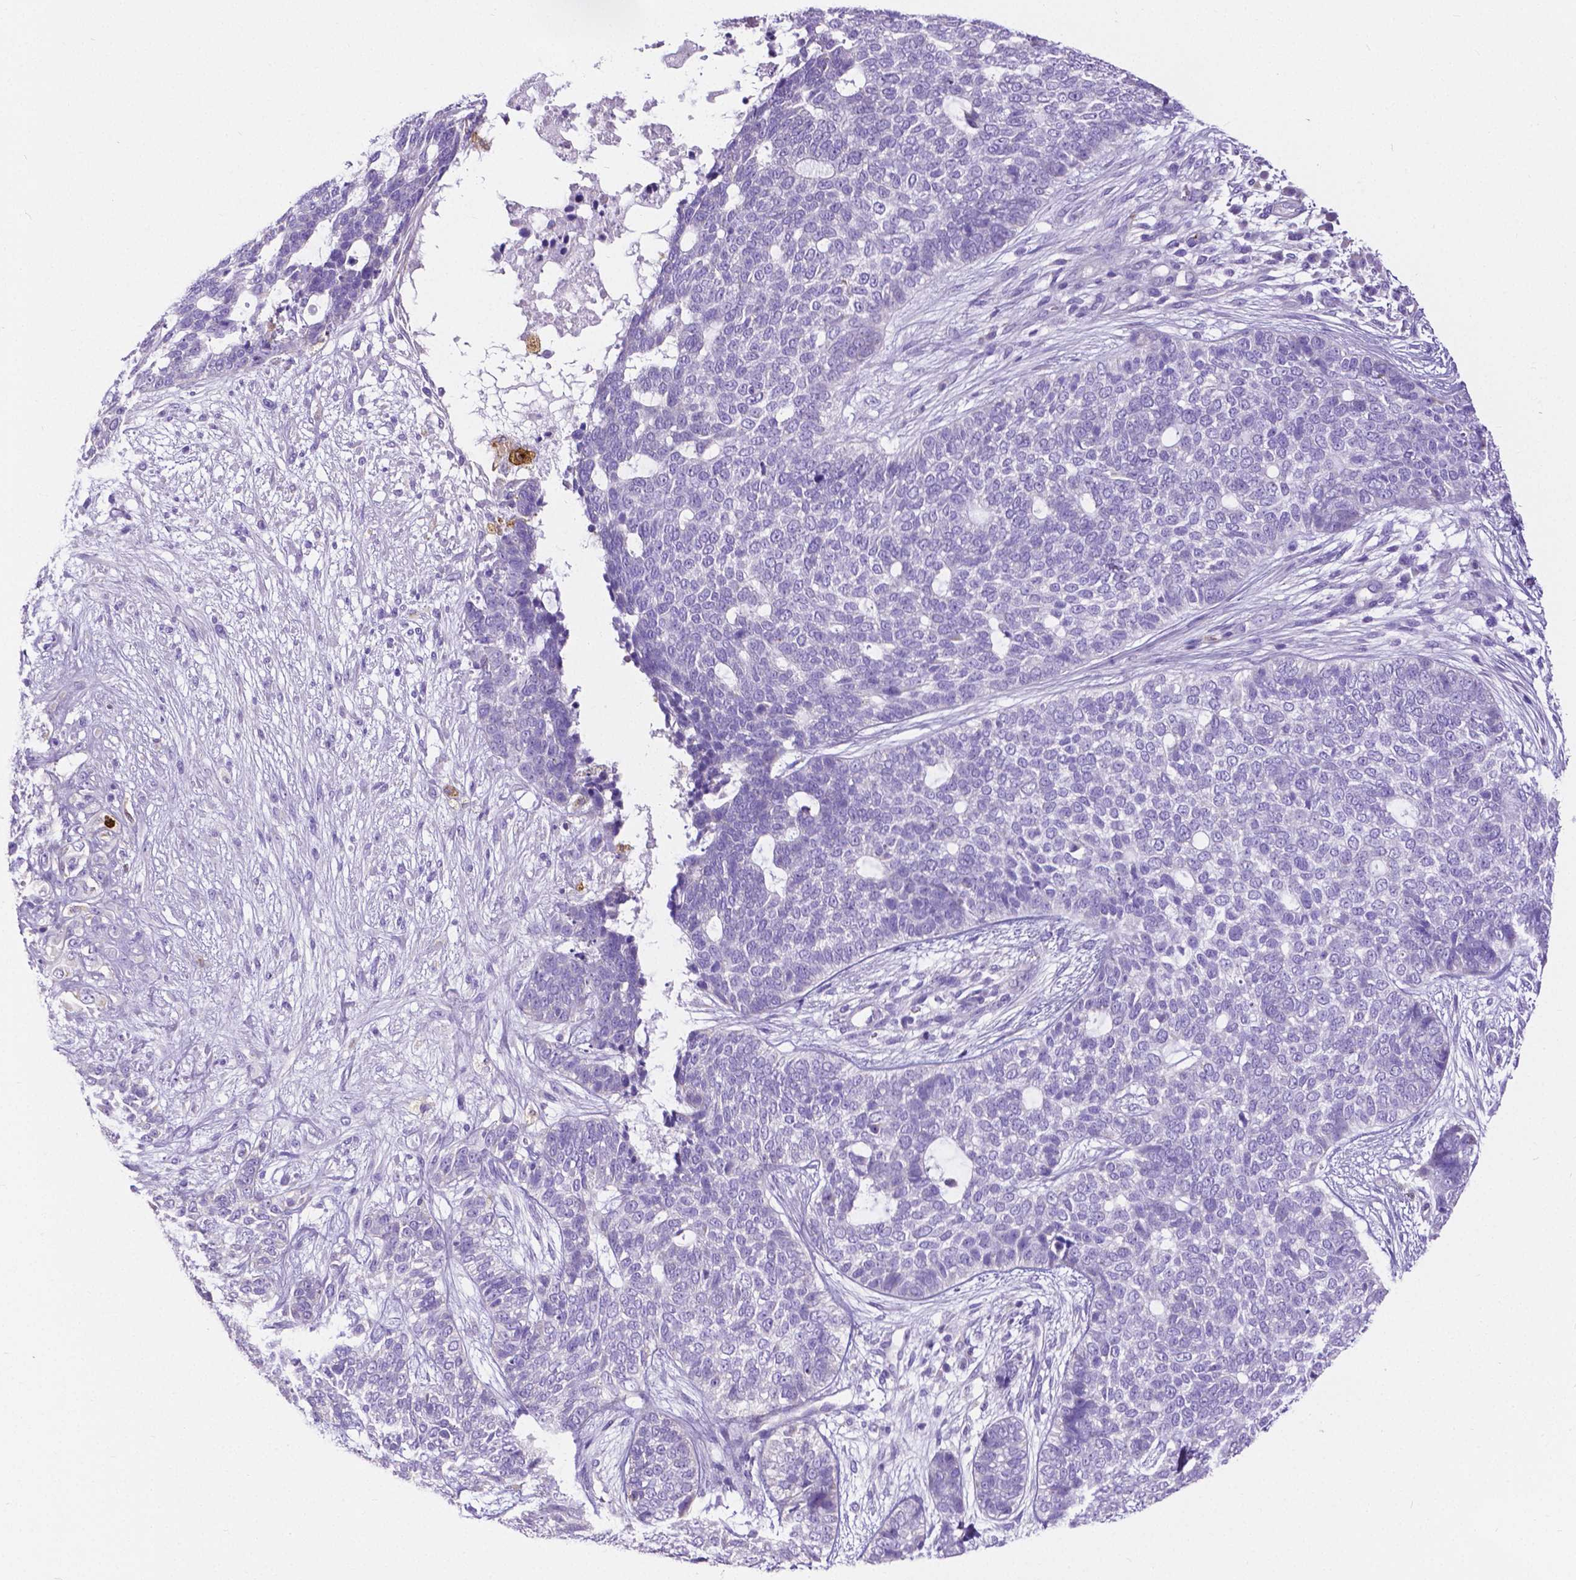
{"staining": {"intensity": "negative", "quantity": "none", "location": "none"}, "tissue": "skin cancer", "cell_type": "Tumor cells", "image_type": "cancer", "snomed": [{"axis": "morphology", "description": "Basal cell carcinoma"}, {"axis": "topography", "description": "Skin"}], "caption": "An image of skin cancer stained for a protein demonstrates no brown staining in tumor cells.", "gene": "MMP9", "patient": {"sex": "female", "age": 69}}